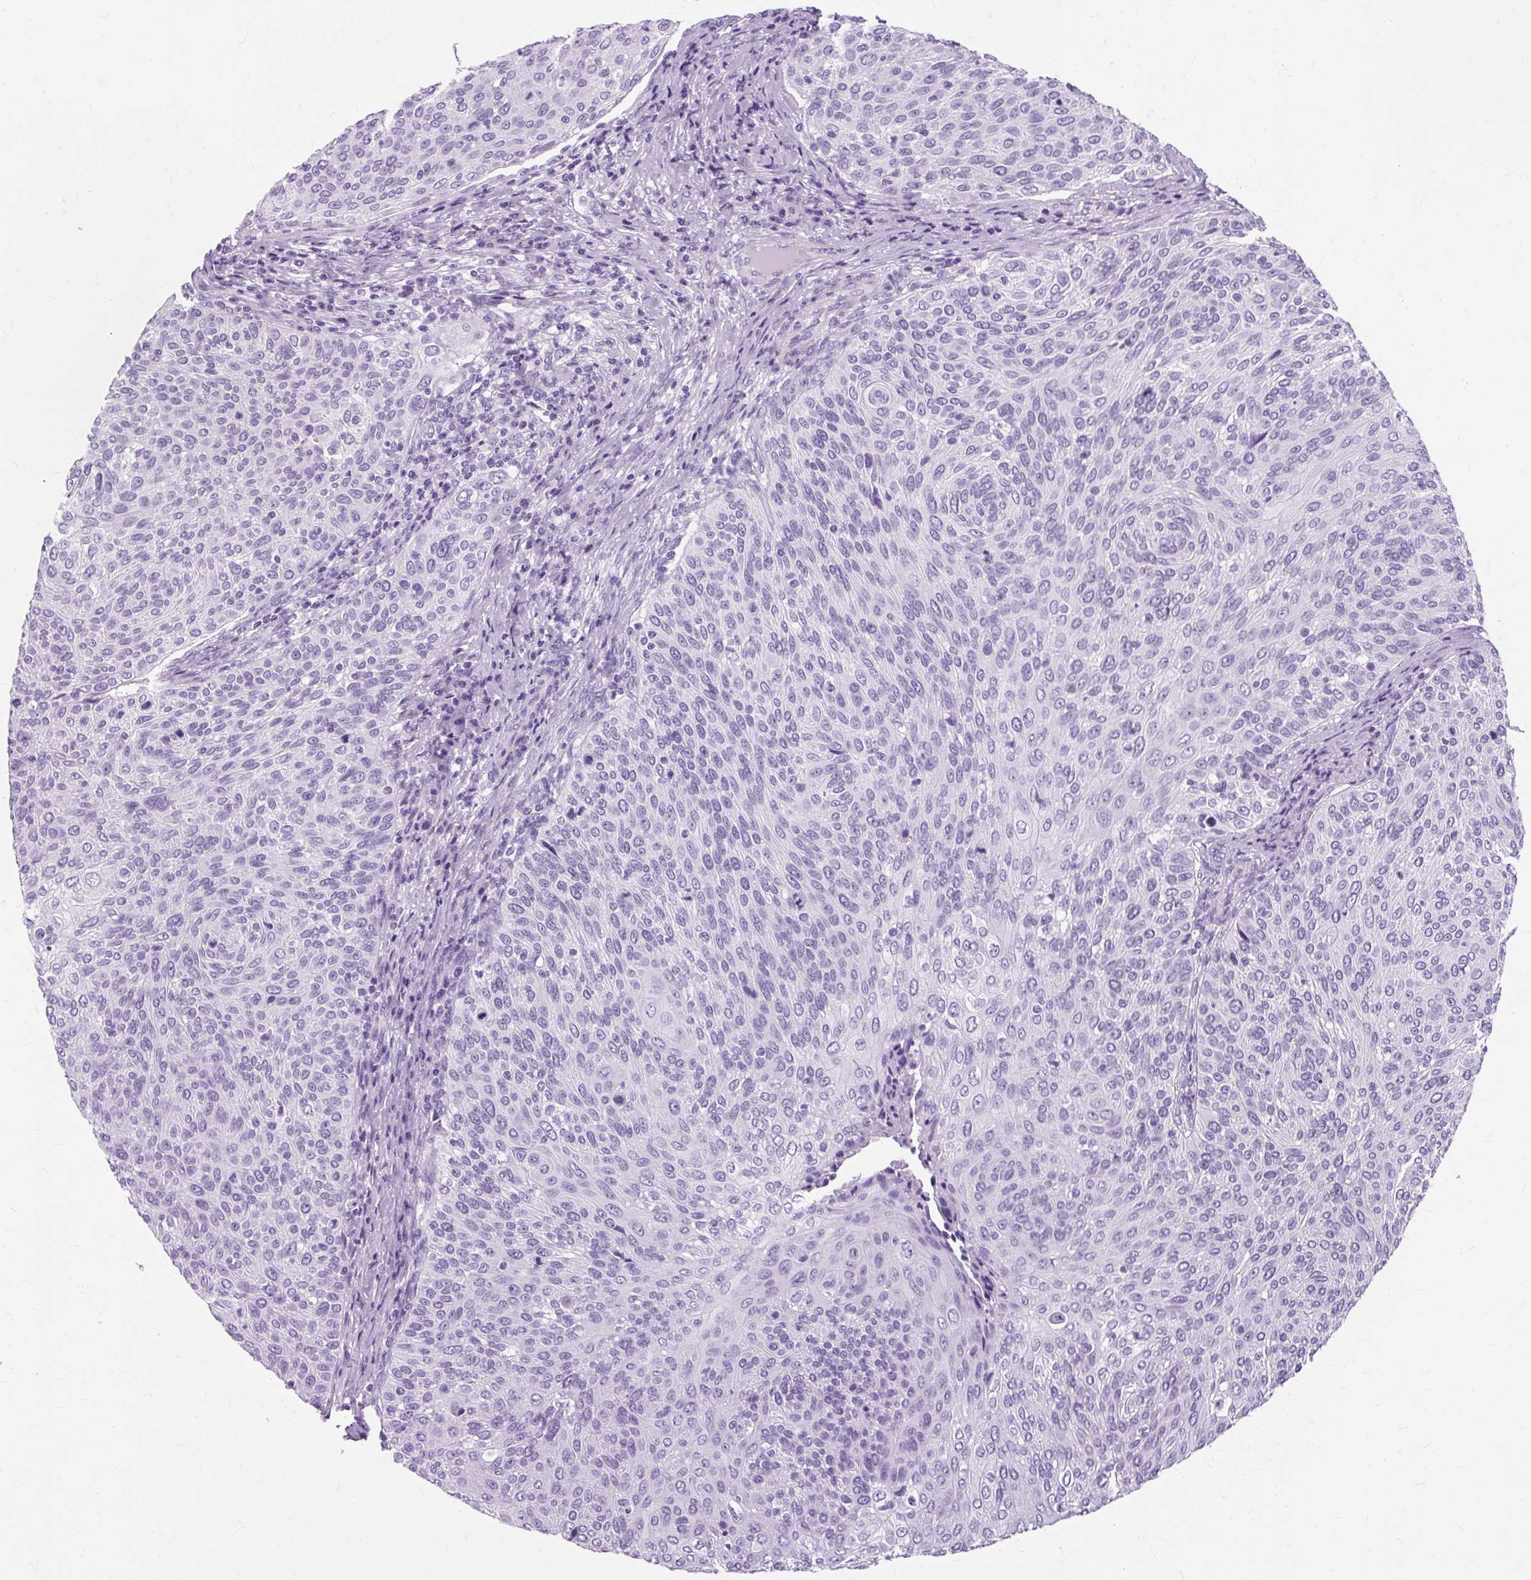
{"staining": {"intensity": "negative", "quantity": "none", "location": "none"}, "tissue": "cervical cancer", "cell_type": "Tumor cells", "image_type": "cancer", "snomed": [{"axis": "morphology", "description": "Squamous cell carcinoma, NOS"}, {"axis": "topography", "description": "Cervix"}], "caption": "Human cervical squamous cell carcinoma stained for a protein using IHC exhibits no expression in tumor cells.", "gene": "TMEM89", "patient": {"sex": "female", "age": 31}}